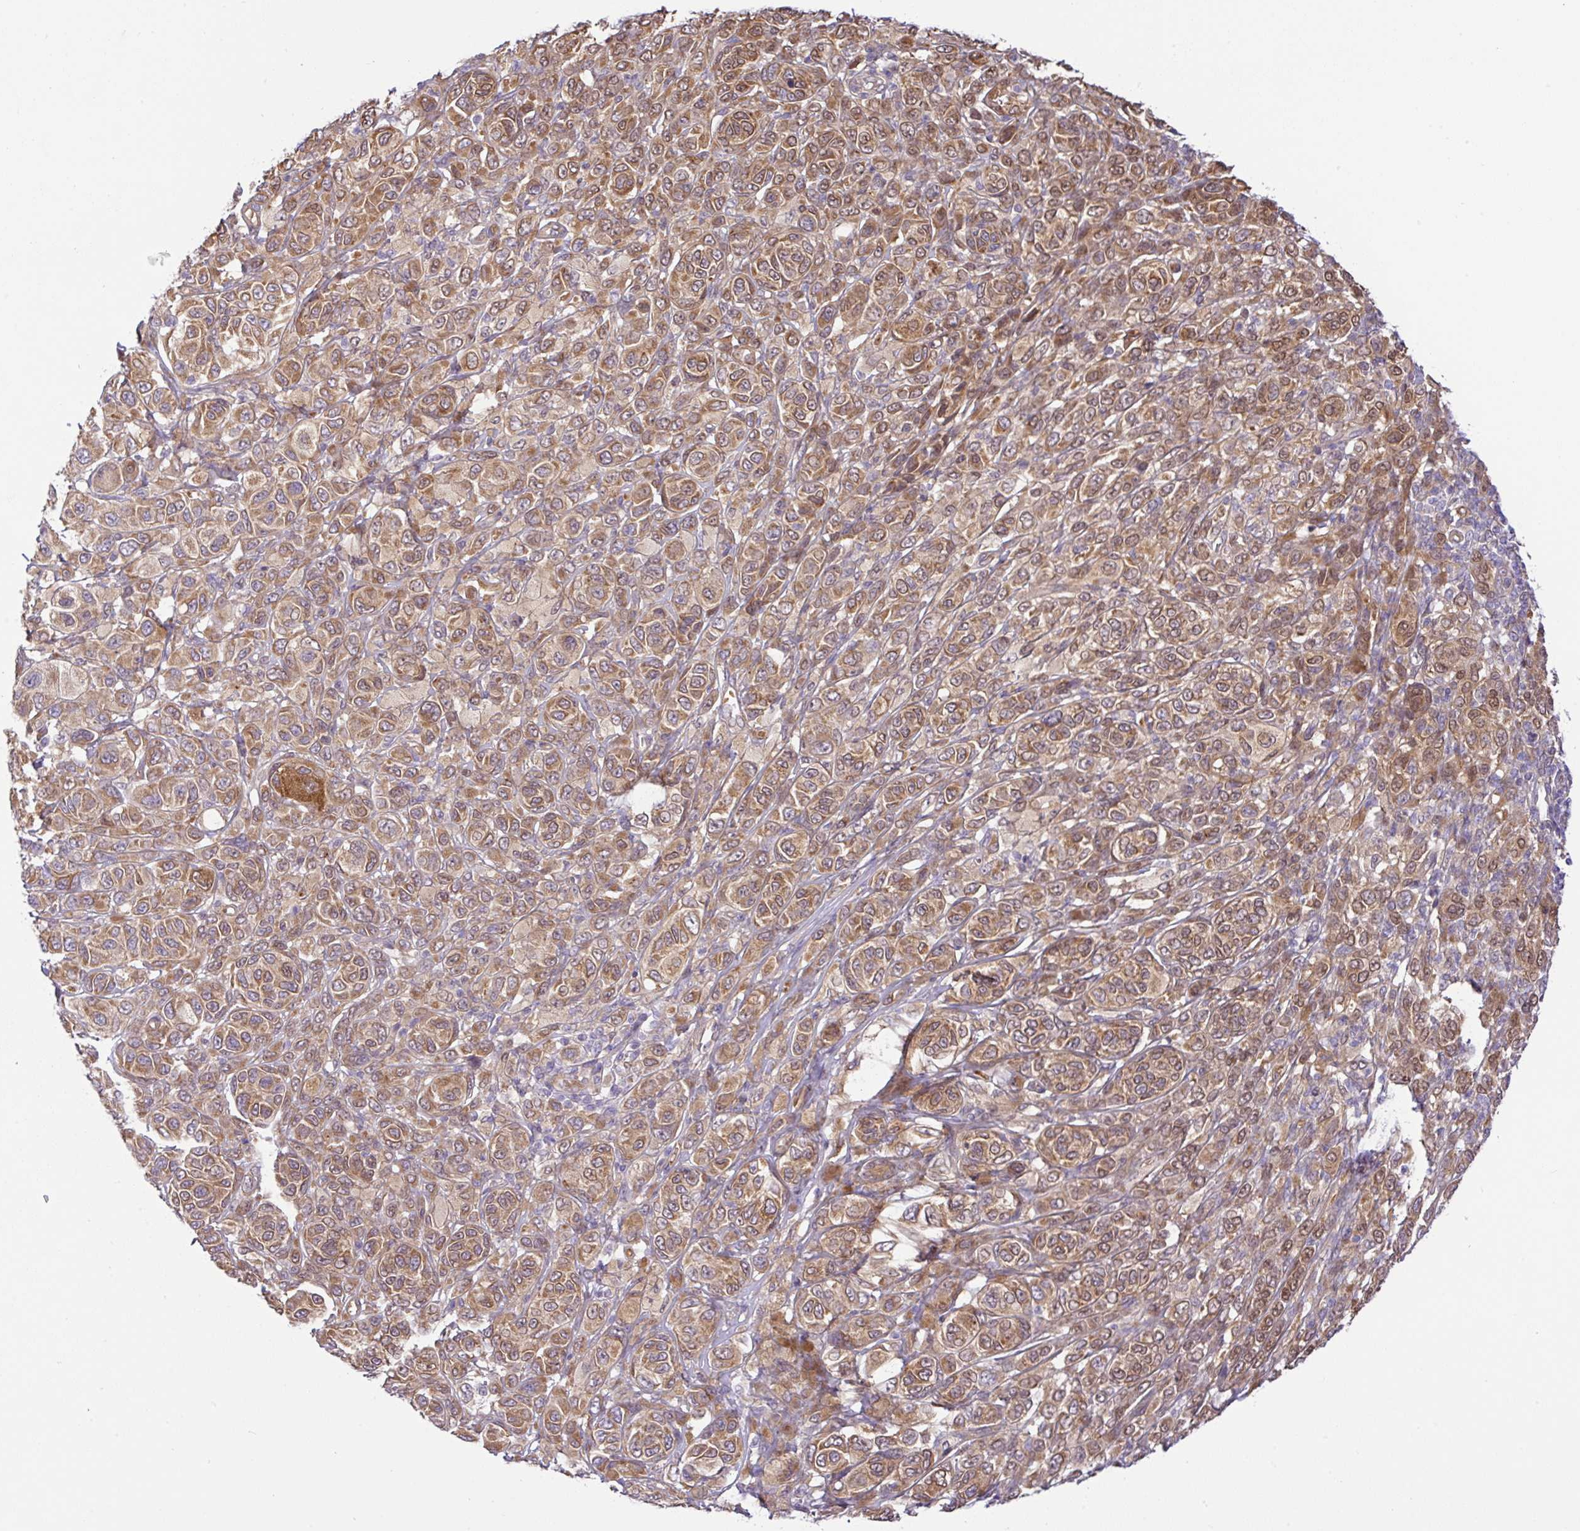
{"staining": {"intensity": "moderate", "quantity": ">75%", "location": "cytoplasmic/membranous"}, "tissue": "melanoma", "cell_type": "Tumor cells", "image_type": "cancer", "snomed": [{"axis": "morphology", "description": "Malignant melanoma, NOS"}, {"axis": "topography", "description": "Skin"}], "caption": "Melanoma tissue shows moderate cytoplasmic/membranous positivity in approximately >75% of tumor cells, visualized by immunohistochemistry.", "gene": "UBE4A", "patient": {"sex": "male", "age": 42}}